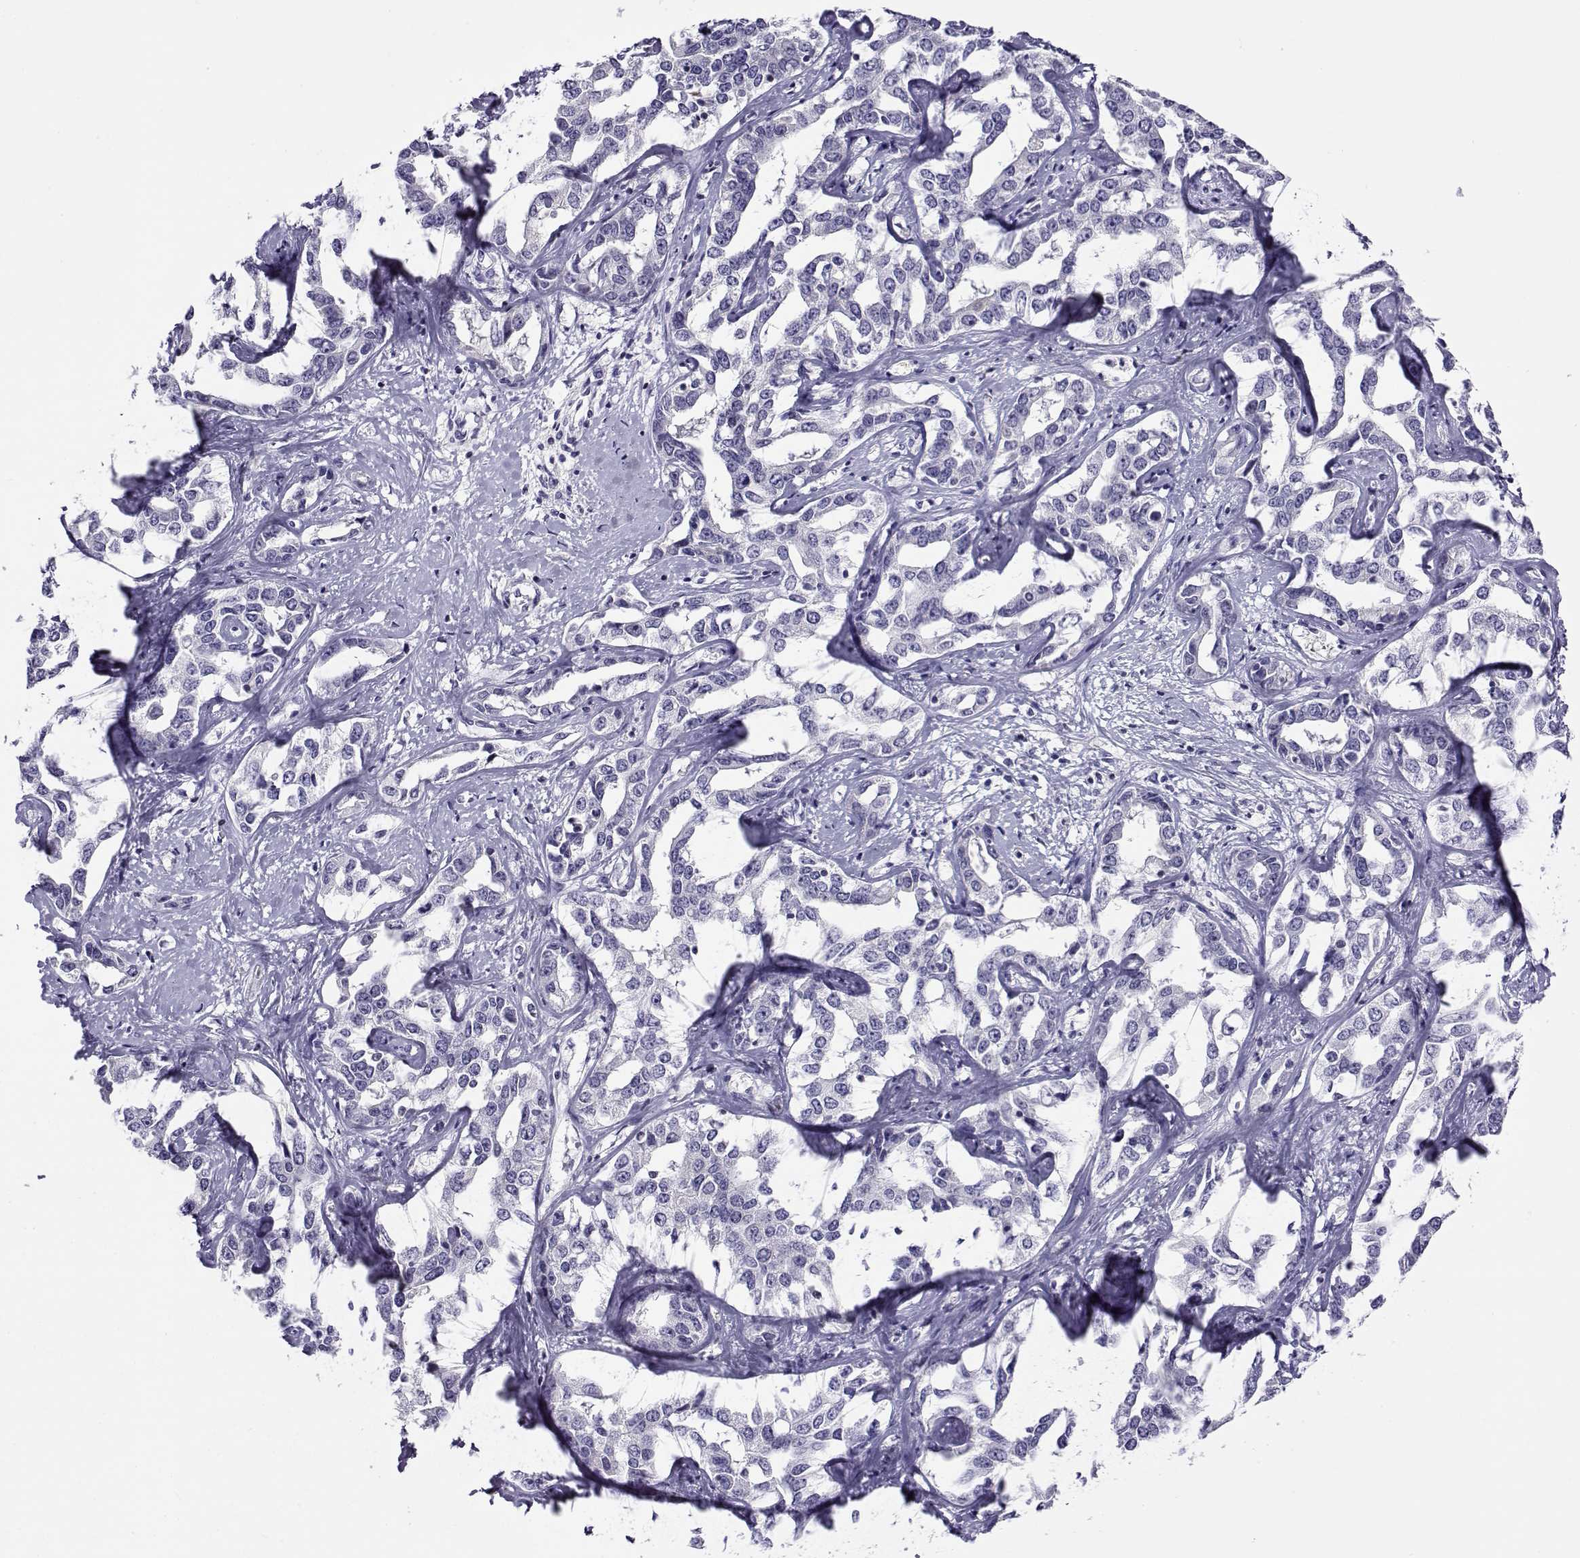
{"staining": {"intensity": "negative", "quantity": "none", "location": "none"}, "tissue": "liver cancer", "cell_type": "Tumor cells", "image_type": "cancer", "snomed": [{"axis": "morphology", "description": "Cholangiocarcinoma"}, {"axis": "topography", "description": "Liver"}], "caption": "Immunohistochemistry image of neoplastic tissue: liver cancer stained with DAB (3,3'-diaminobenzidine) reveals no significant protein staining in tumor cells. Brightfield microscopy of immunohistochemistry stained with DAB (brown) and hematoxylin (blue), captured at high magnification.", "gene": "FEZF1", "patient": {"sex": "male", "age": 59}}